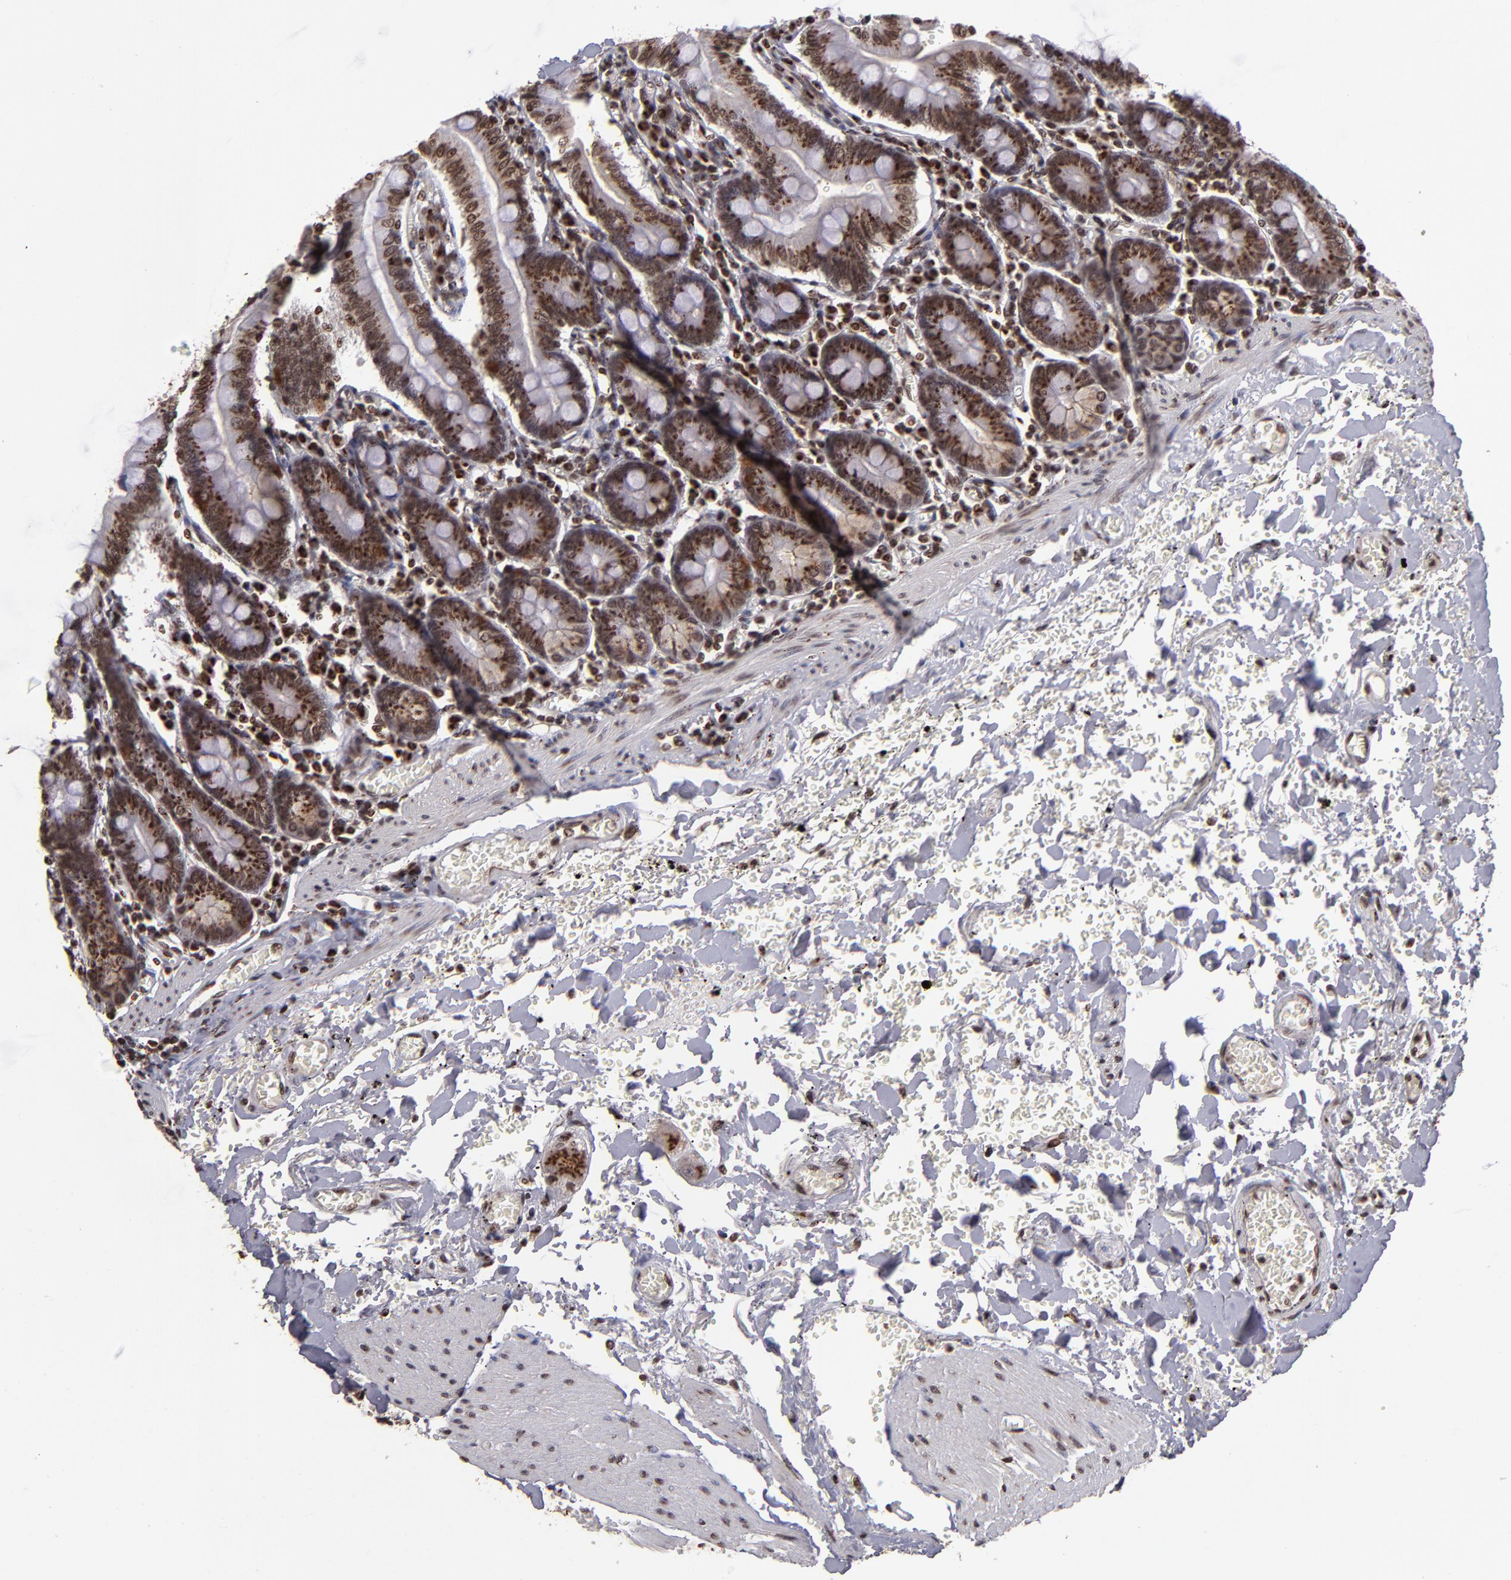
{"staining": {"intensity": "strong", "quantity": ">75%", "location": "cytoplasmic/membranous,nuclear"}, "tissue": "small intestine", "cell_type": "Glandular cells", "image_type": "normal", "snomed": [{"axis": "morphology", "description": "Normal tissue, NOS"}, {"axis": "topography", "description": "Small intestine"}], "caption": "Immunohistochemistry (IHC) of unremarkable human small intestine exhibits high levels of strong cytoplasmic/membranous,nuclear expression in about >75% of glandular cells. The staining was performed using DAB (3,3'-diaminobenzidine) to visualize the protein expression in brown, while the nuclei were stained in blue with hematoxylin (Magnification: 20x).", "gene": "CSDC2", "patient": {"sex": "male", "age": 71}}